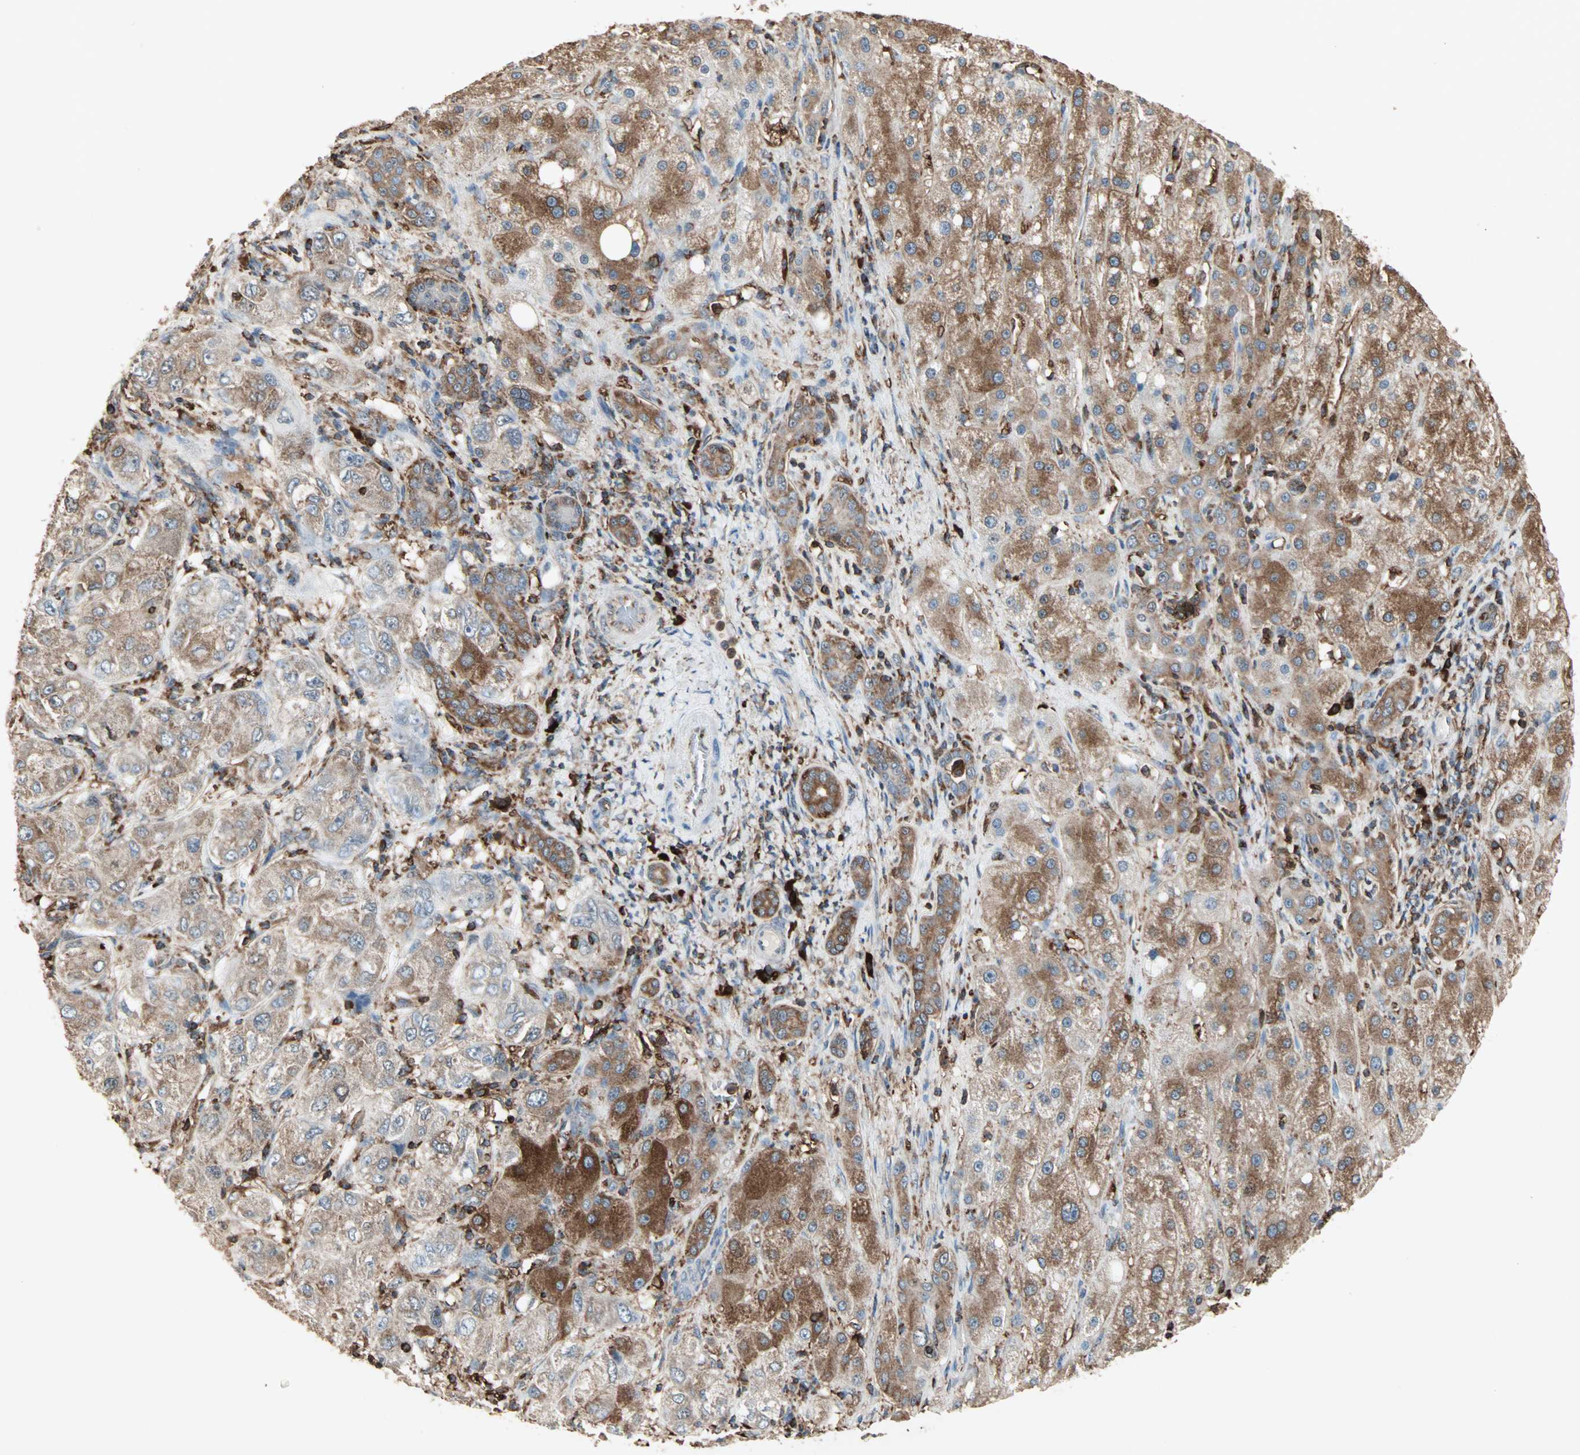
{"staining": {"intensity": "strong", "quantity": ">75%", "location": "cytoplasmic/membranous"}, "tissue": "liver cancer", "cell_type": "Tumor cells", "image_type": "cancer", "snomed": [{"axis": "morphology", "description": "Carcinoma, Hepatocellular, NOS"}, {"axis": "topography", "description": "Liver"}], "caption": "Protein staining of hepatocellular carcinoma (liver) tissue shows strong cytoplasmic/membranous staining in about >75% of tumor cells.", "gene": "MMP3", "patient": {"sex": "male", "age": 80}}